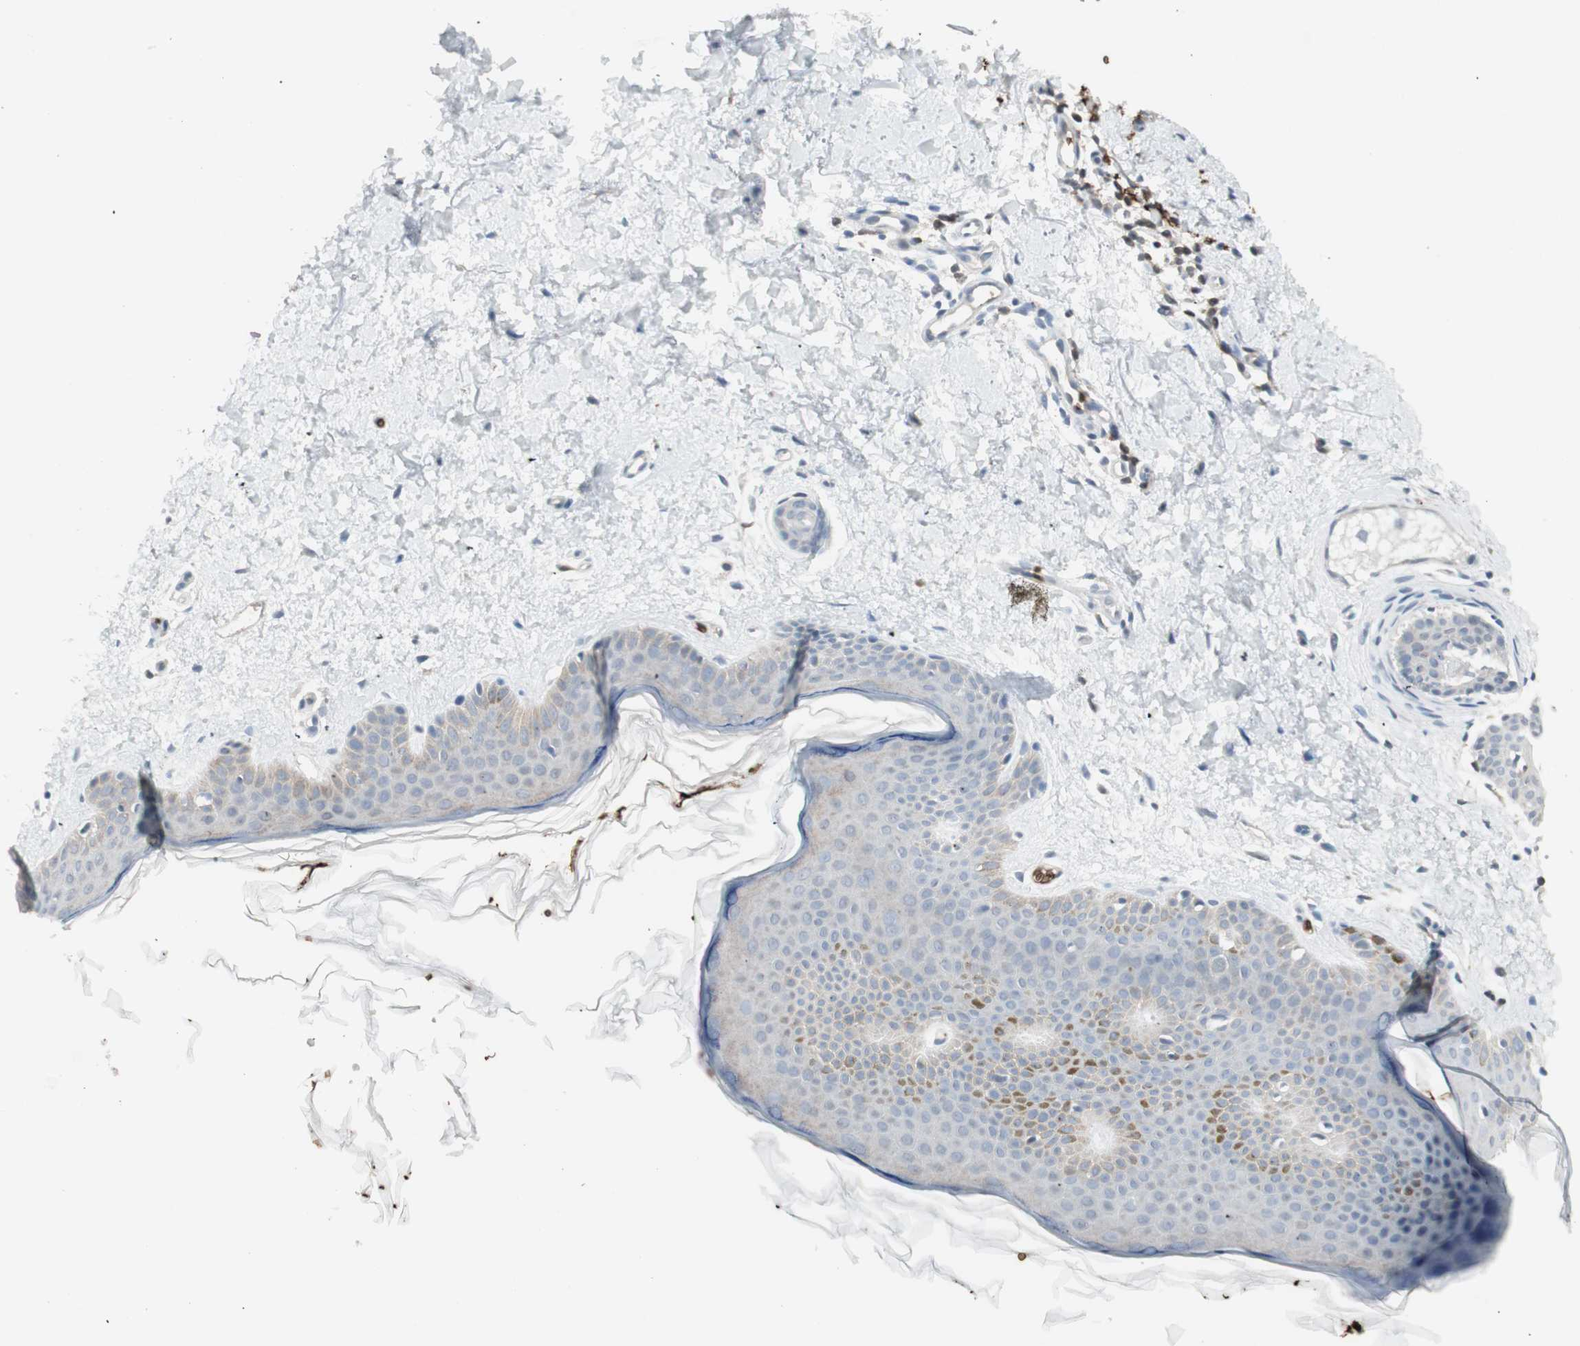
{"staining": {"intensity": "negative", "quantity": "none", "location": "none"}, "tissue": "skin", "cell_type": "Fibroblasts", "image_type": "normal", "snomed": [{"axis": "morphology", "description": "Normal tissue, NOS"}, {"axis": "topography", "description": "Skin"}], "caption": "There is no significant positivity in fibroblasts of skin. Brightfield microscopy of immunohistochemistry stained with DAB (brown) and hematoxylin (blue), captured at high magnification.", "gene": "MAP4K1", "patient": {"sex": "female", "age": 56}}